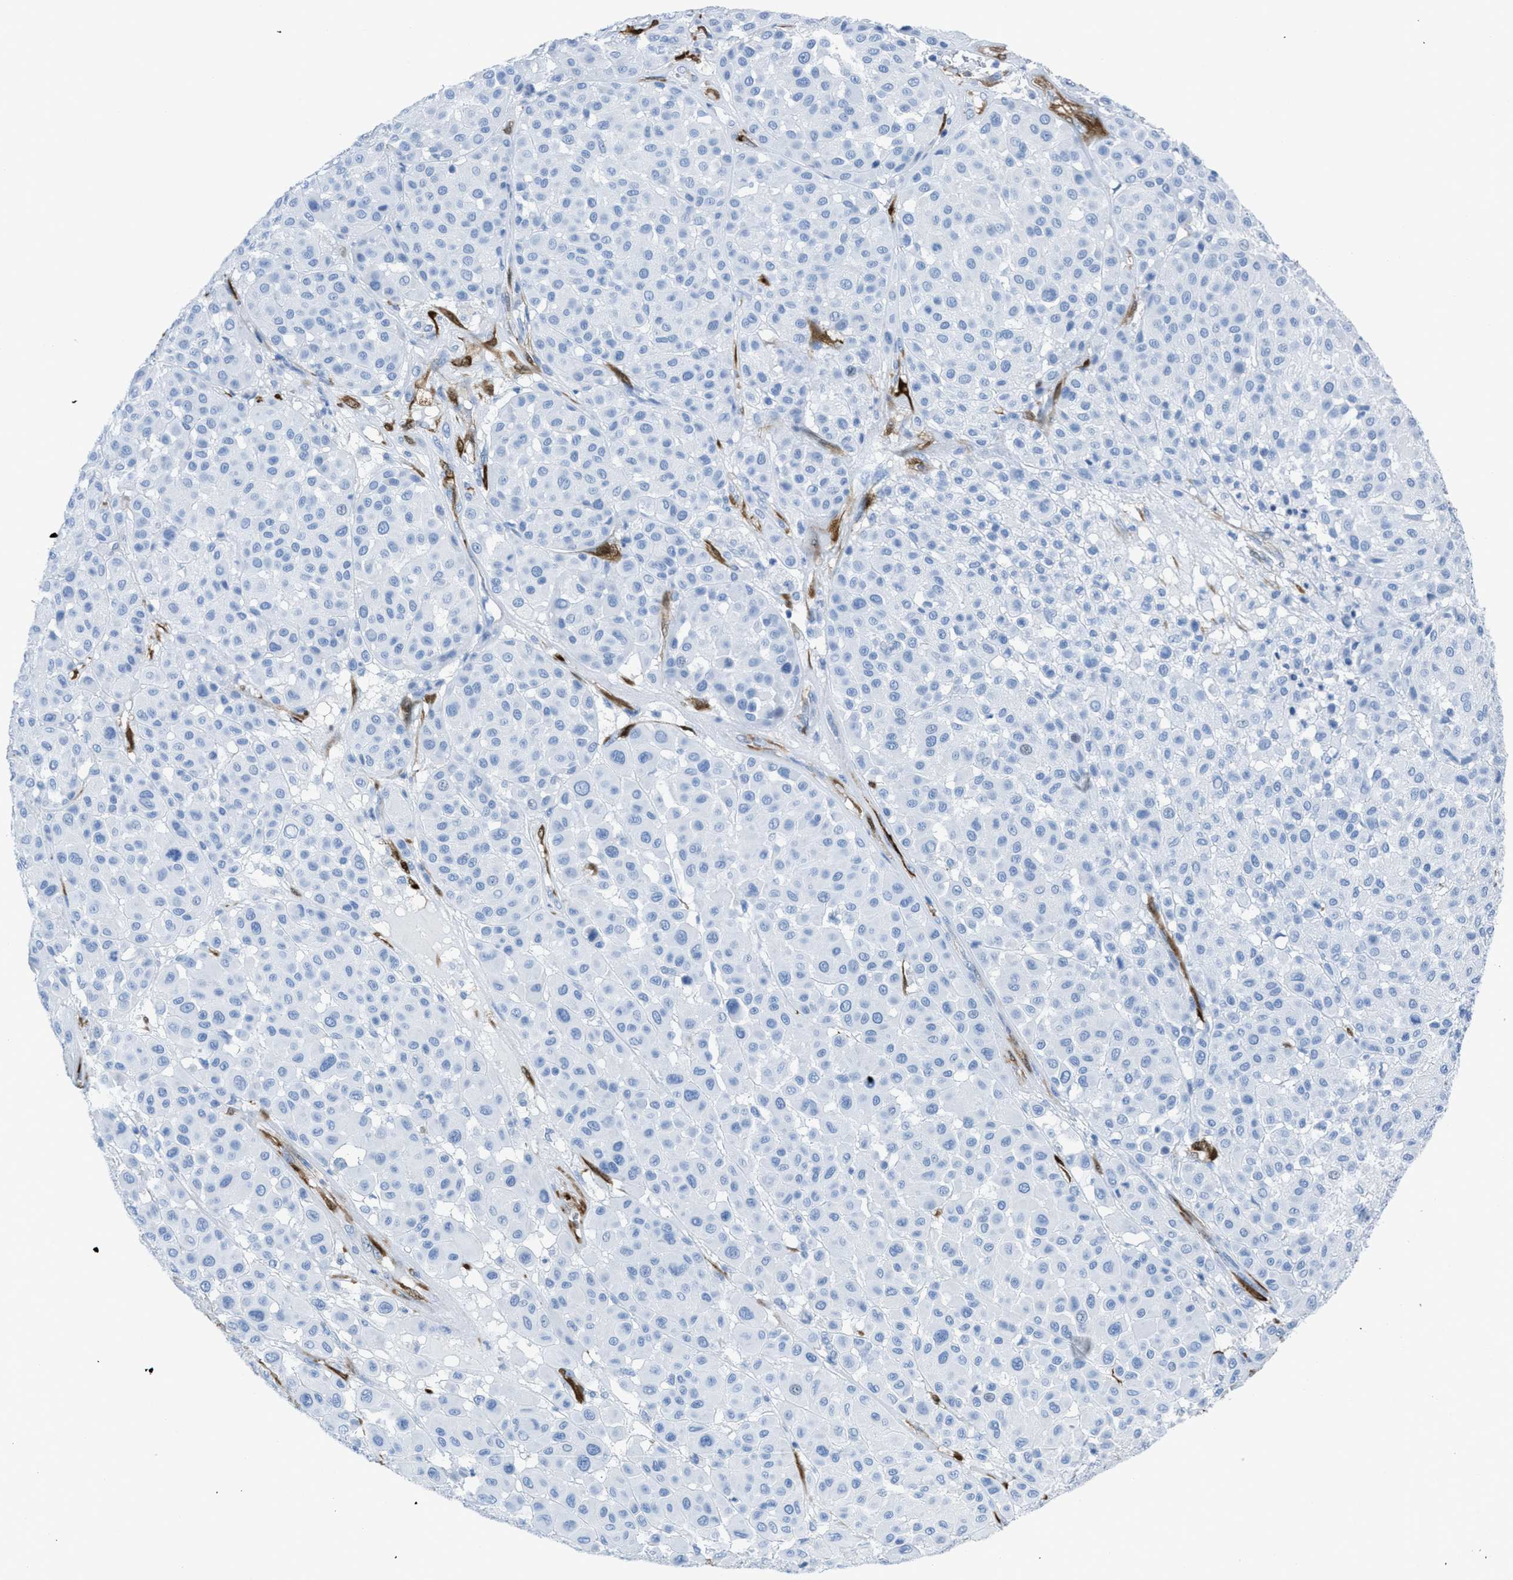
{"staining": {"intensity": "negative", "quantity": "none", "location": "none"}, "tissue": "melanoma", "cell_type": "Tumor cells", "image_type": "cancer", "snomed": [{"axis": "morphology", "description": "Malignant melanoma, Metastatic site"}, {"axis": "topography", "description": "Soft tissue"}], "caption": "Tumor cells show no significant staining in malignant melanoma (metastatic site). (DAB immunohistochemistry (IHC) with hematoxylin counter stain).", "gene": "CDKN2A", "patient": {"sex": "male", "age": 41}}